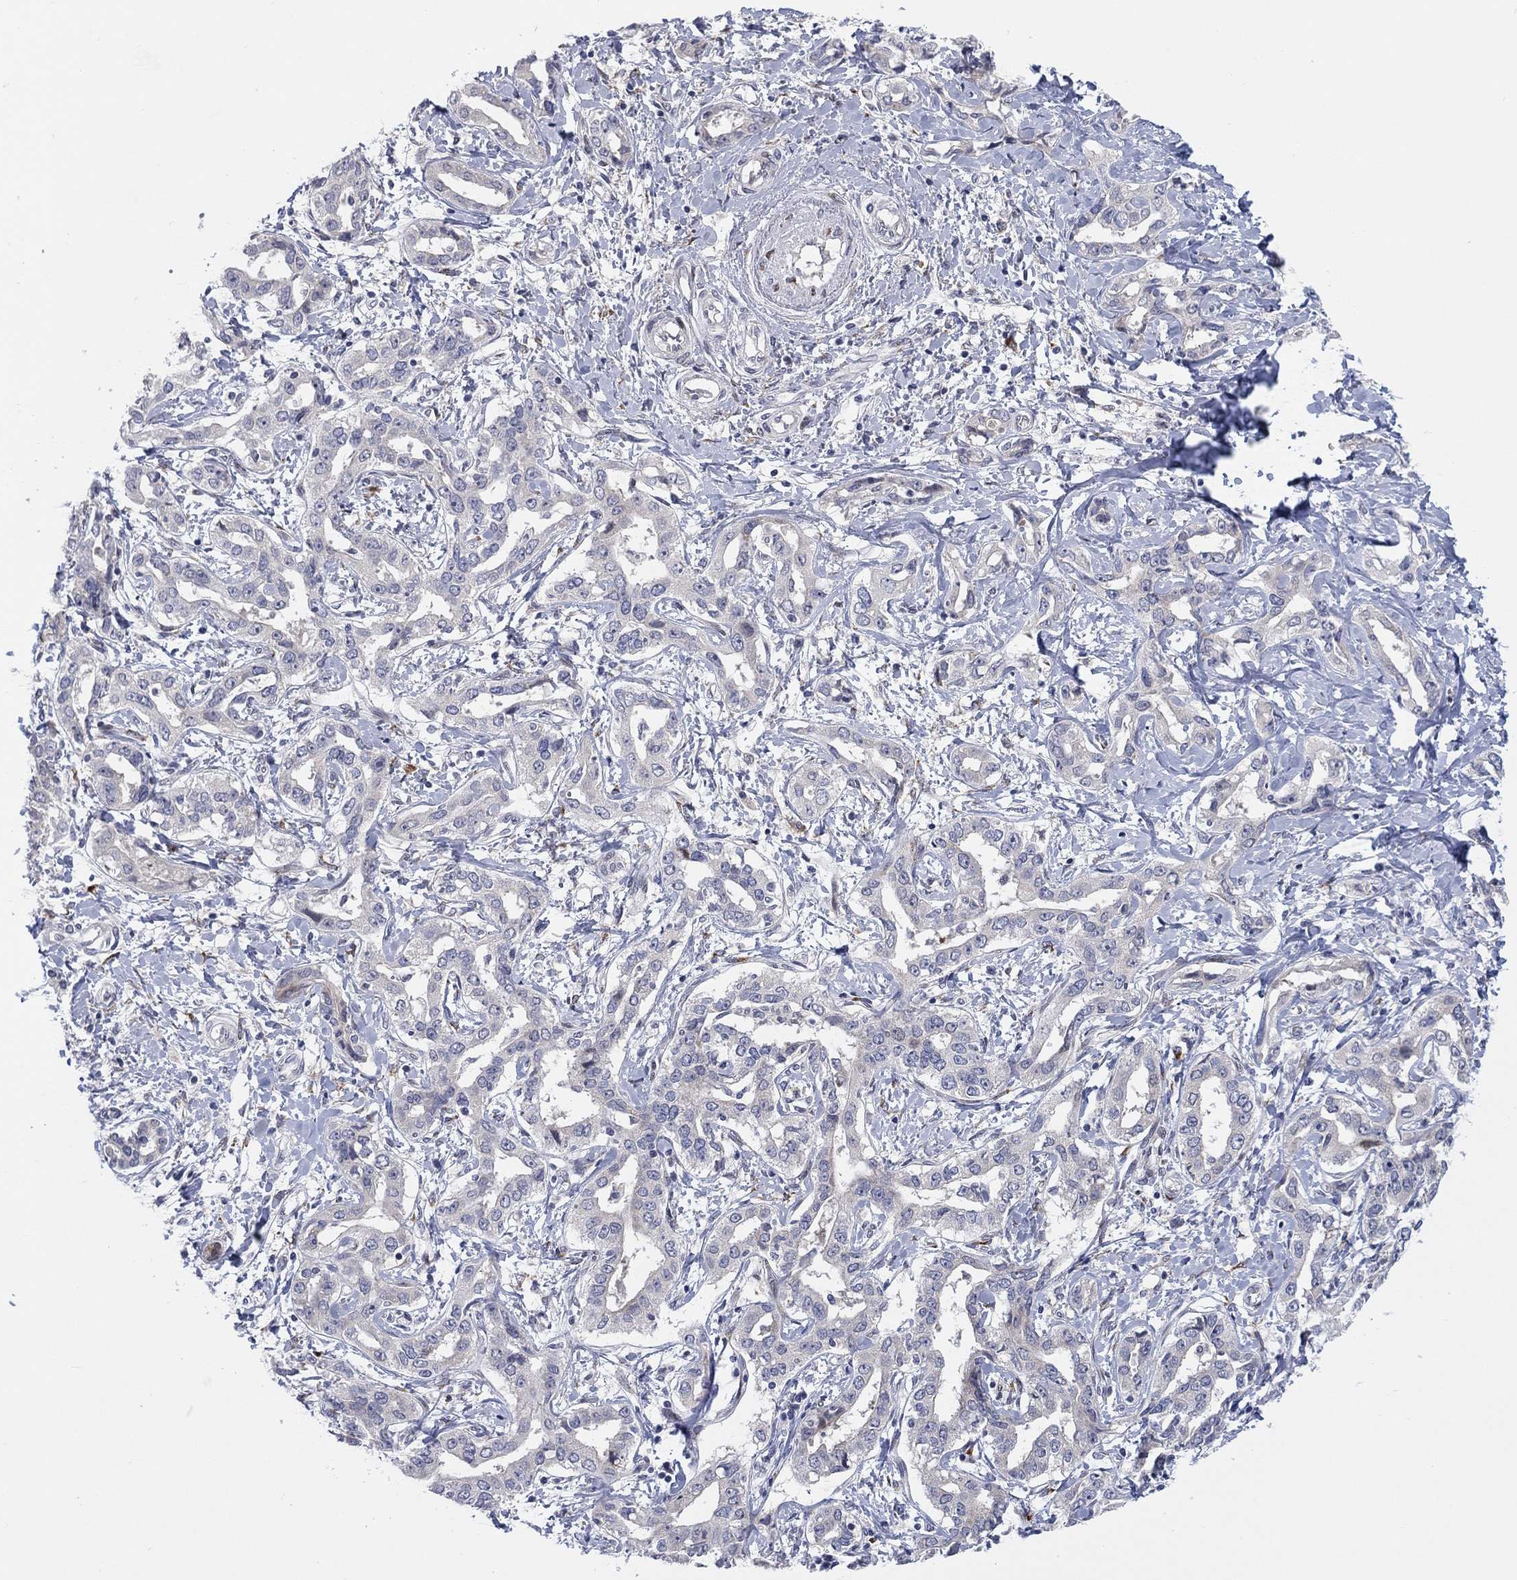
{"staining": {"intensity": "negative", "quantity": "none", "location": "none"}, "tissue": "liver cancer", "cell_type": "Tumor cells", "image_type": "cancer", "snomed": [{"axis": "morphology", "description": "Cholangiocarcinoma"}, {"axis": "topography", "description": "Liver"}], "caption": "High power microscopy photomicrograph of an immunohistochemistry micrograph of liver cancer, revealing no significant staining in tumor cells.", "gene": "TTC21B", "patient": {"sex": "male", "age": 59}}